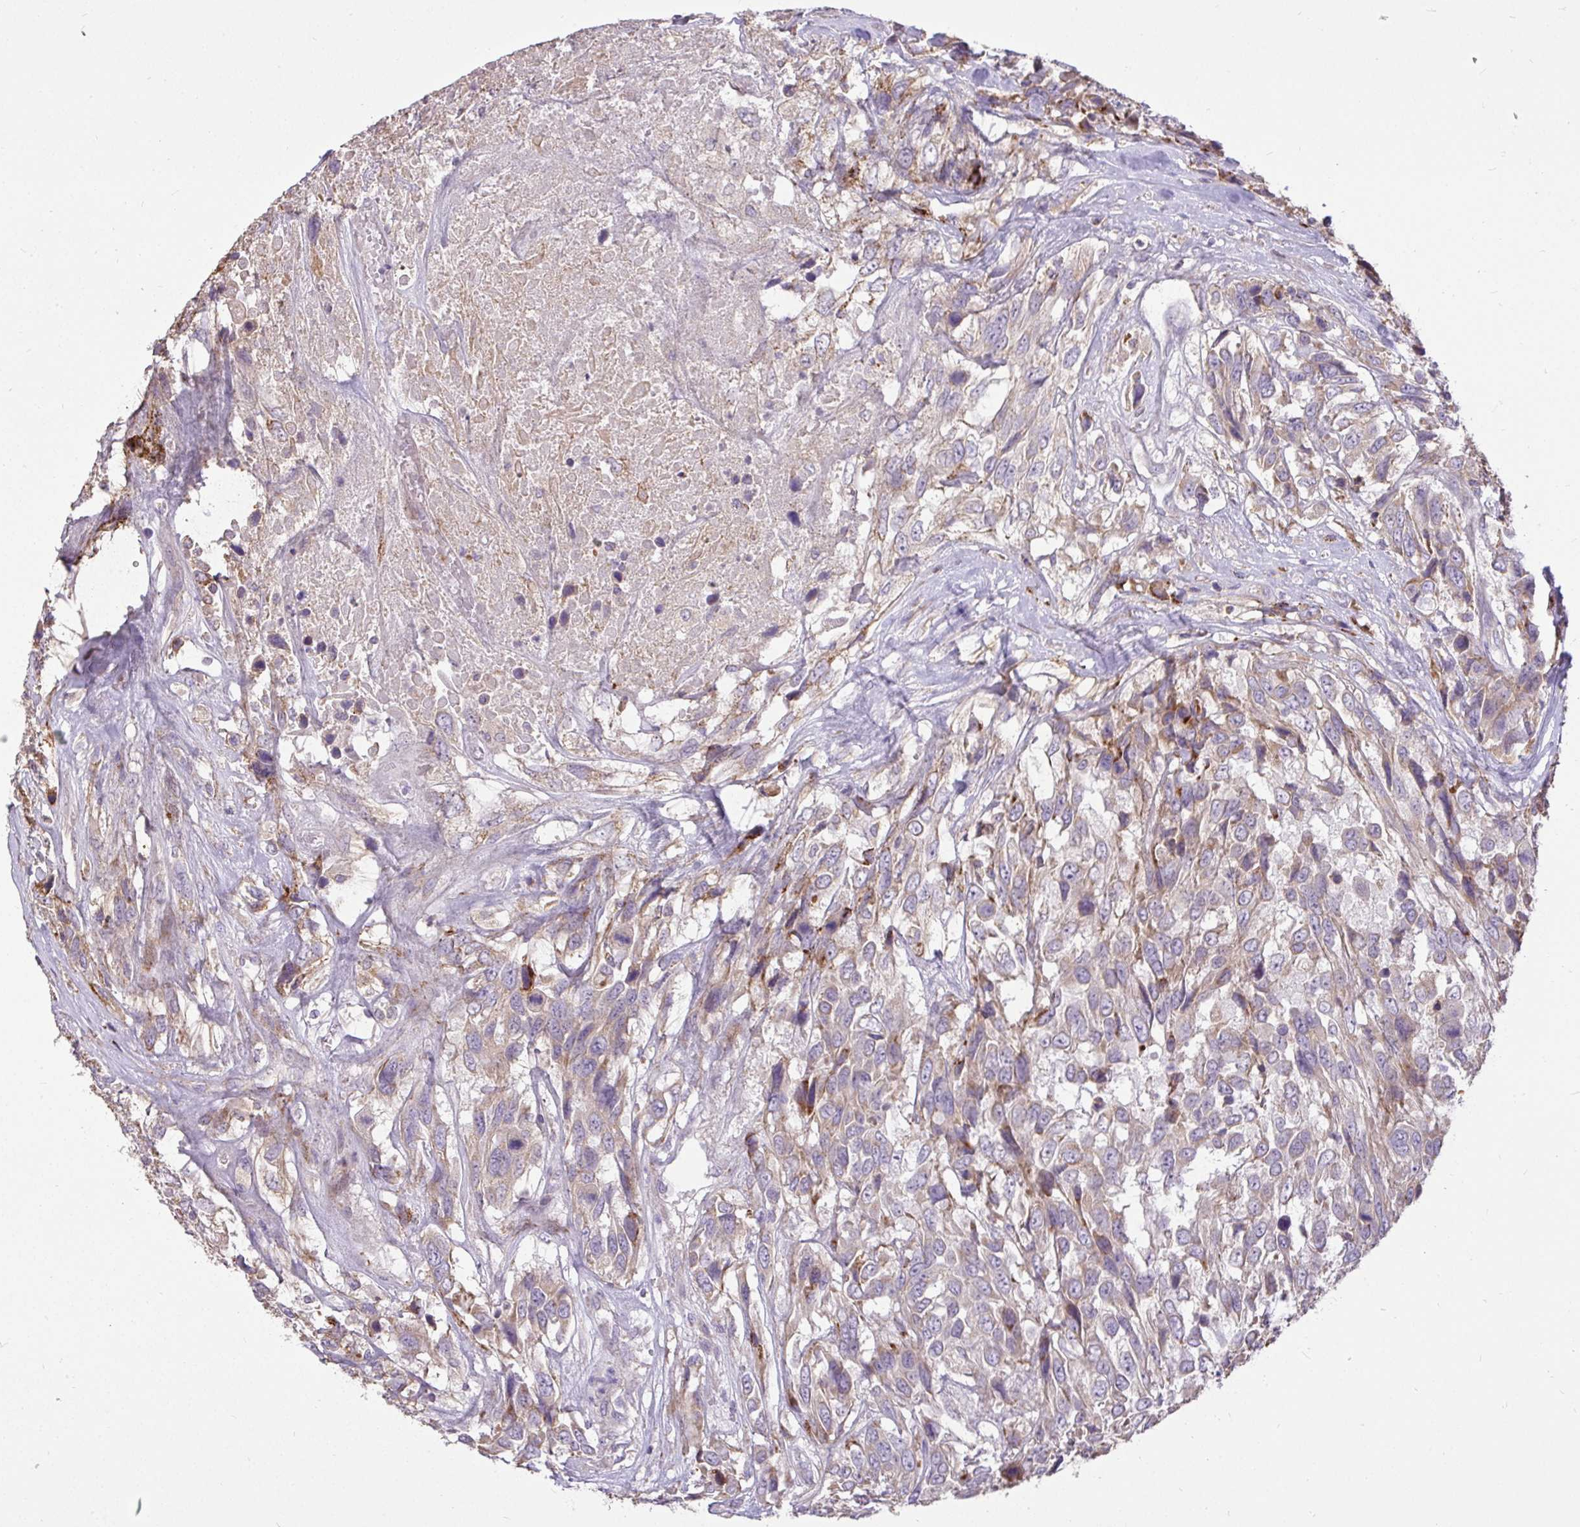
{"staining": {"intensity": "weak", "quantity": "25%-75%", "location": "cytoplasmic/membranous"}, "tissue": "urothelial cancer", "cell_type": "Tumor cells", "image_type": "cancer", "snomed": [{"axis": "morphology", "description": "Urothelial carcinoma, High grade"}, {"axis": "topography", "description": "Urinary bladder"}], "caption": "Human high-grade urothelial carcinoma stained for a protein (brown) demonstrates weak cytoplasmic/membranous positive positivity in about 25%-75% of tumor cells.", "gene": "STRIP1", "patient": {"sex": "female", "age": 70}}